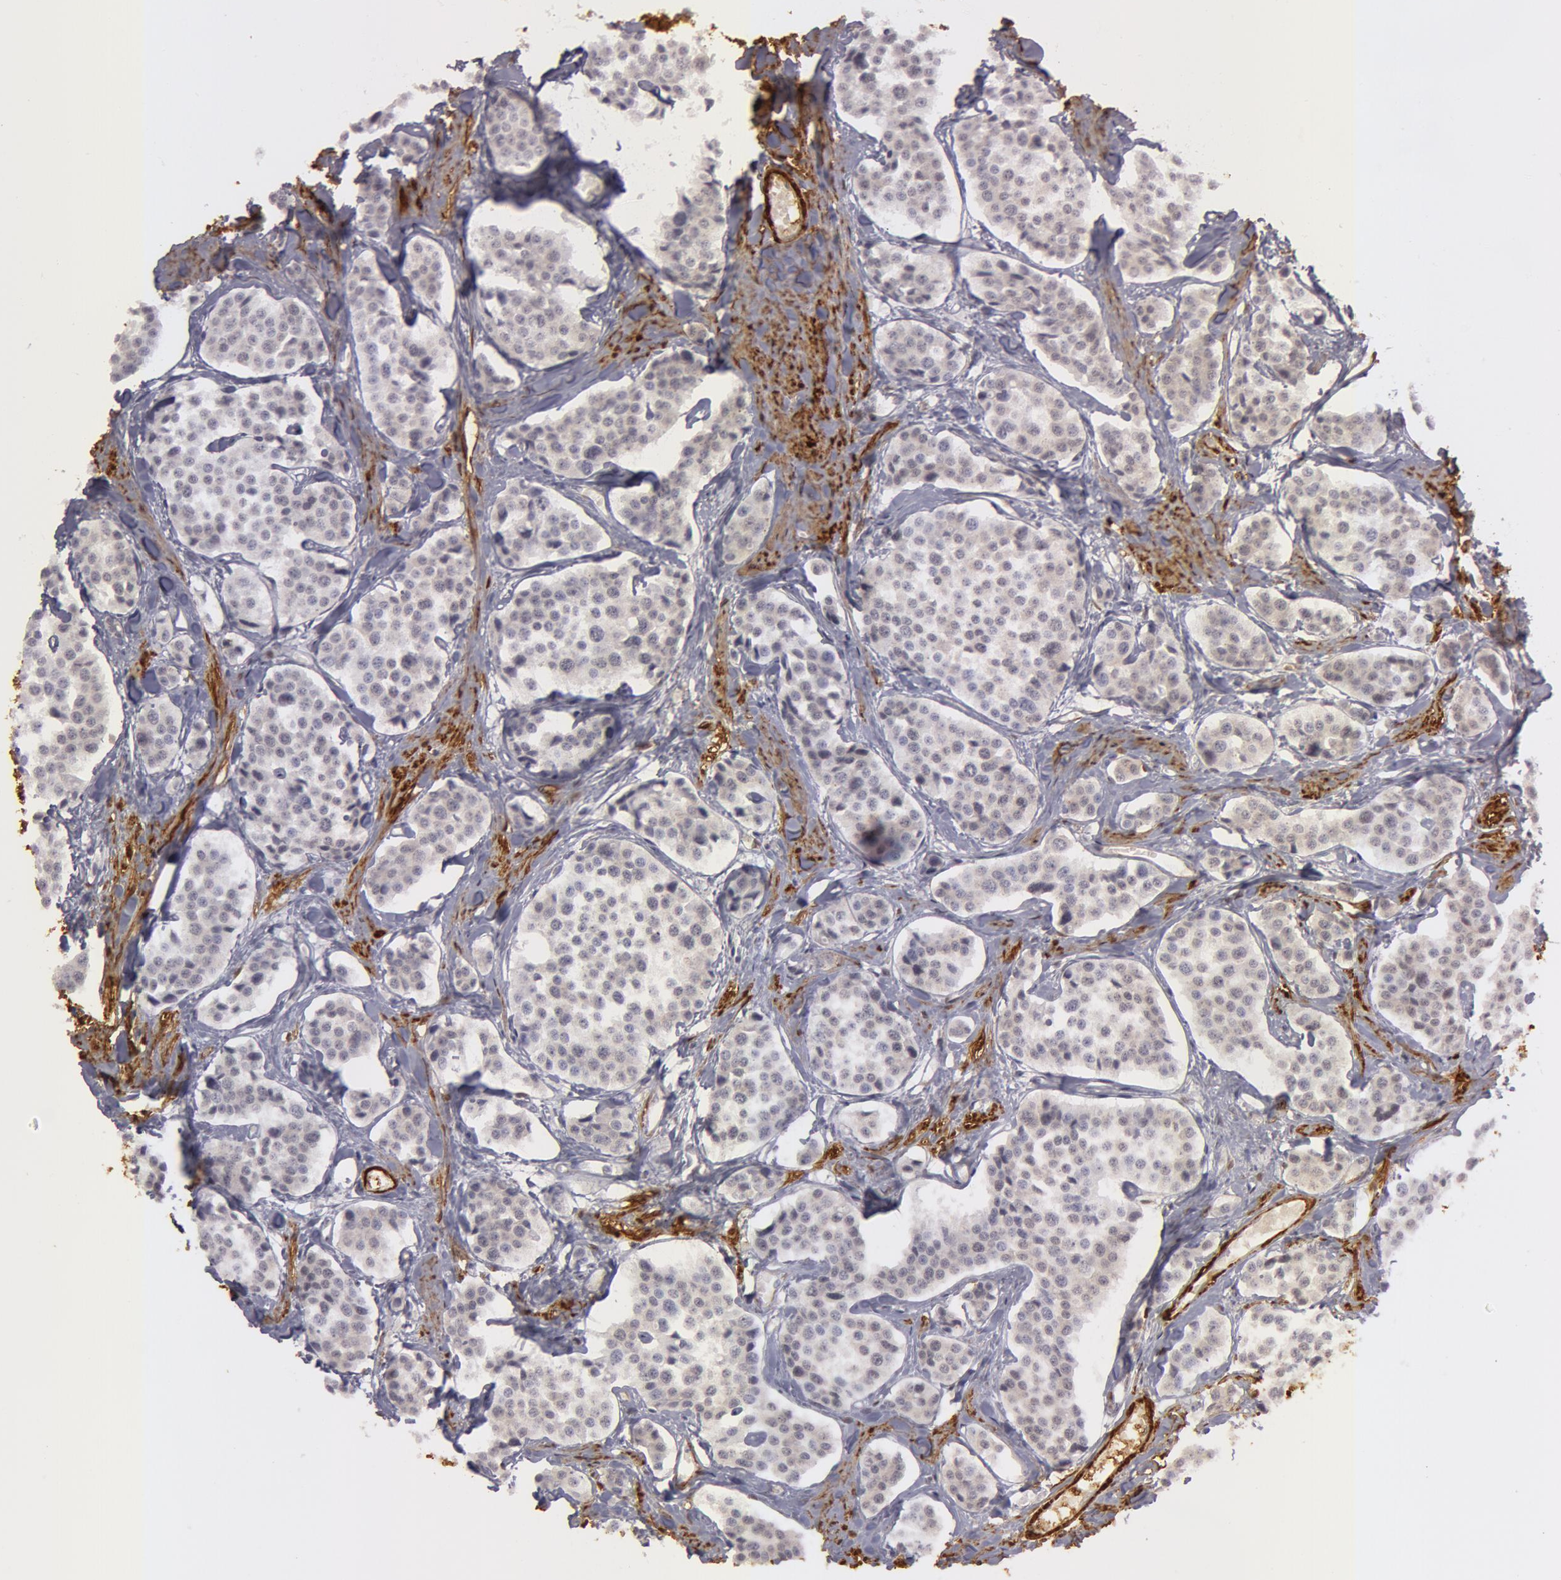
{"staining": {"intensity": "weak", "quantity": "25%-75%", "location": "nuclear"}, "tissue": "carcinoid", "cell_type": "Tumor cells", "image_type": "cancer", "snomed": [{"axis": "morphology", "description": "Carcinoid, malignant, NOS"}, {"axis": "topography", "description": "Small intestine"}], "caption": "Malignant carcinoid tissue displays weak nuclear positivity in approximately 25%-75% of tumor cells", "gene": "TAGLN", "patient": {"sex": "male", "age": 60}}